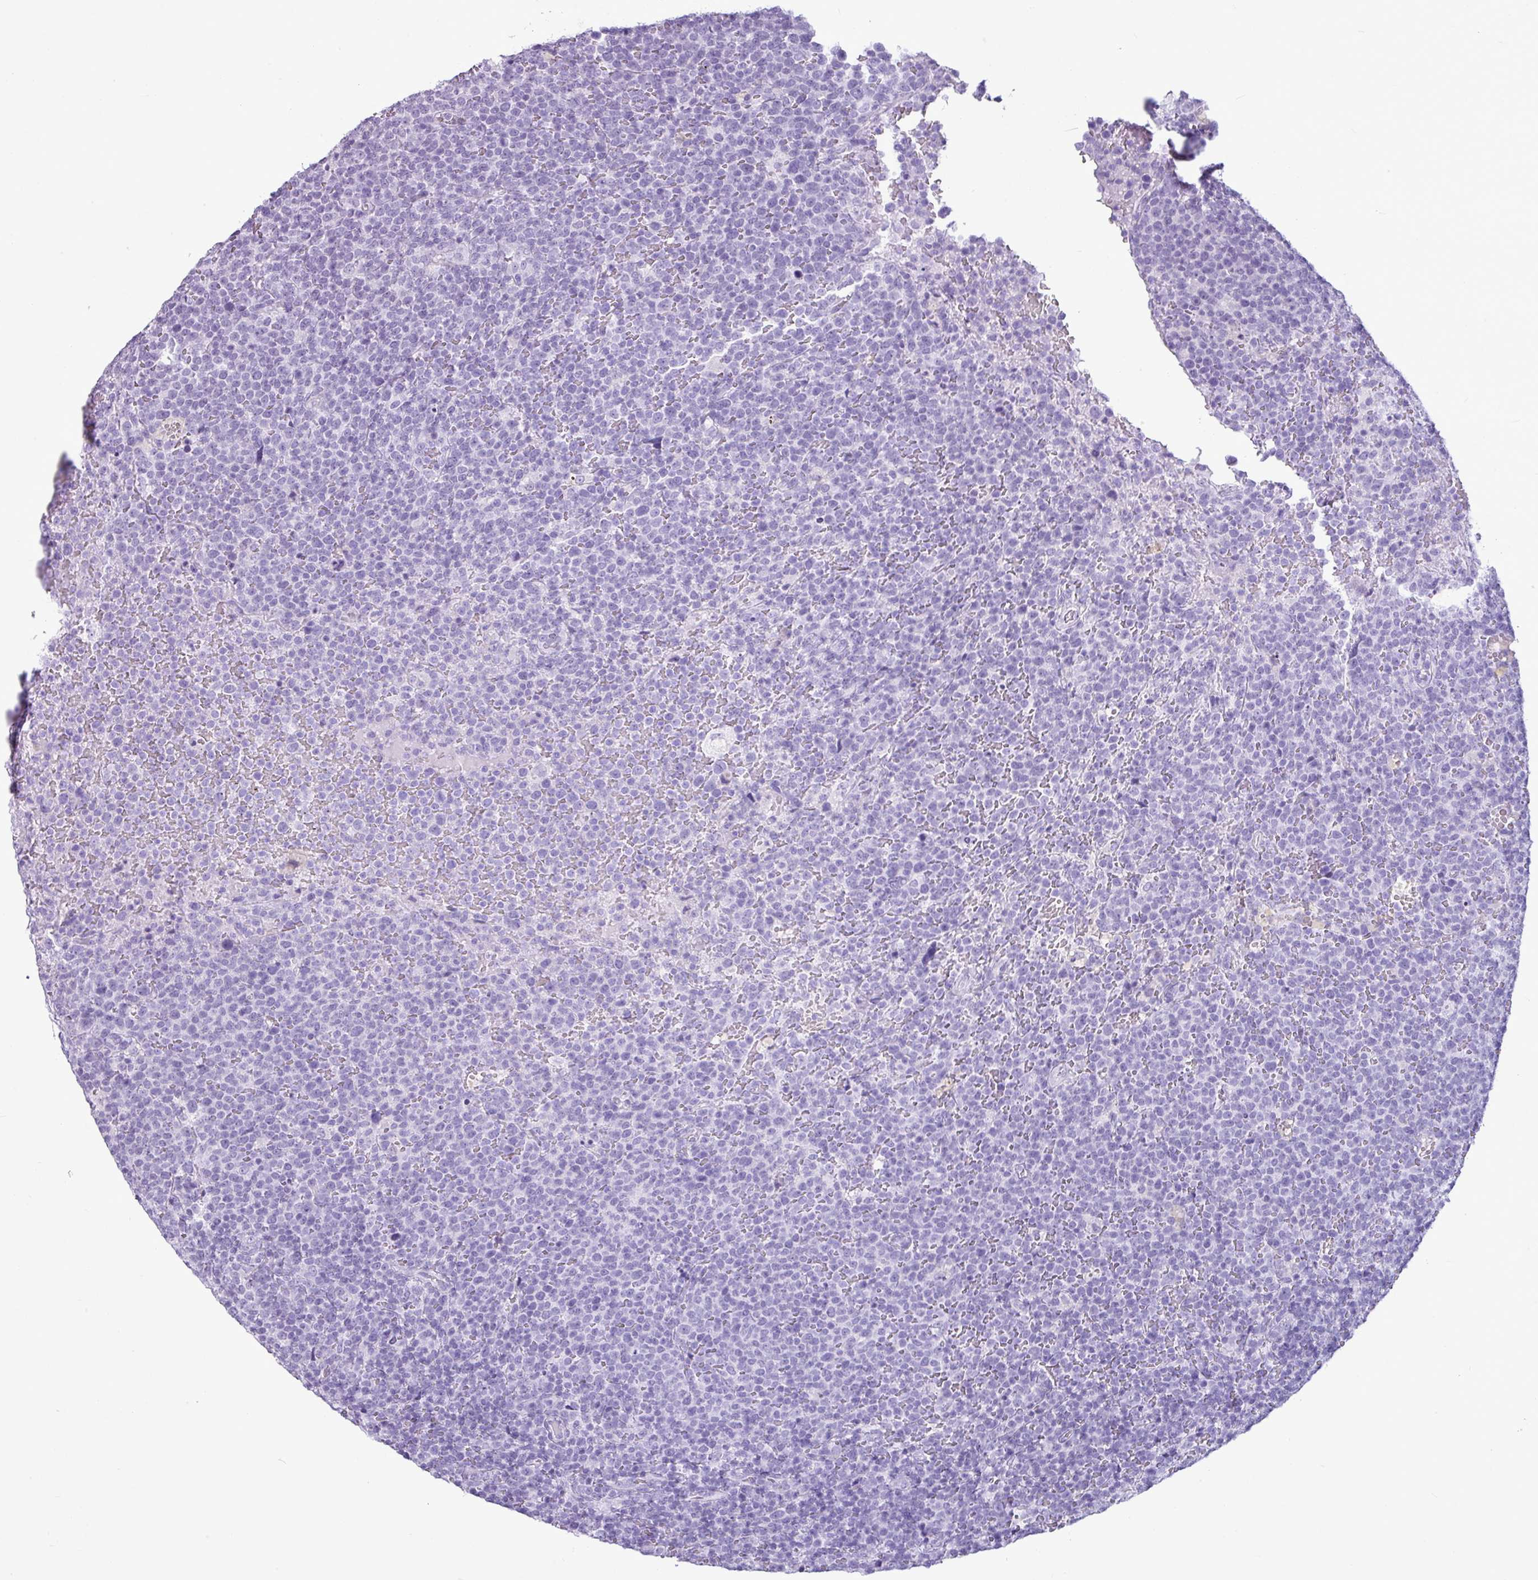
{"staining": {"intensity": "negative", "quantity": "none", "location": "none"}, "tissue": "lymphoma", "cell_type": "Tumor cells", "image_type": "cancer", "snomed": [{"axis": "morphology", "description": "Malignant lymphoma, non-Hodgkin's type, High grade"}, {"axis": "topography", "description": "Lymph node"}], "caption": "Lymphoma was stained to show a protein in brown. There is no significant positivity in tumor cells.", "gene": "AMY1B", "patient": {"sex": "male", "age": 61}}